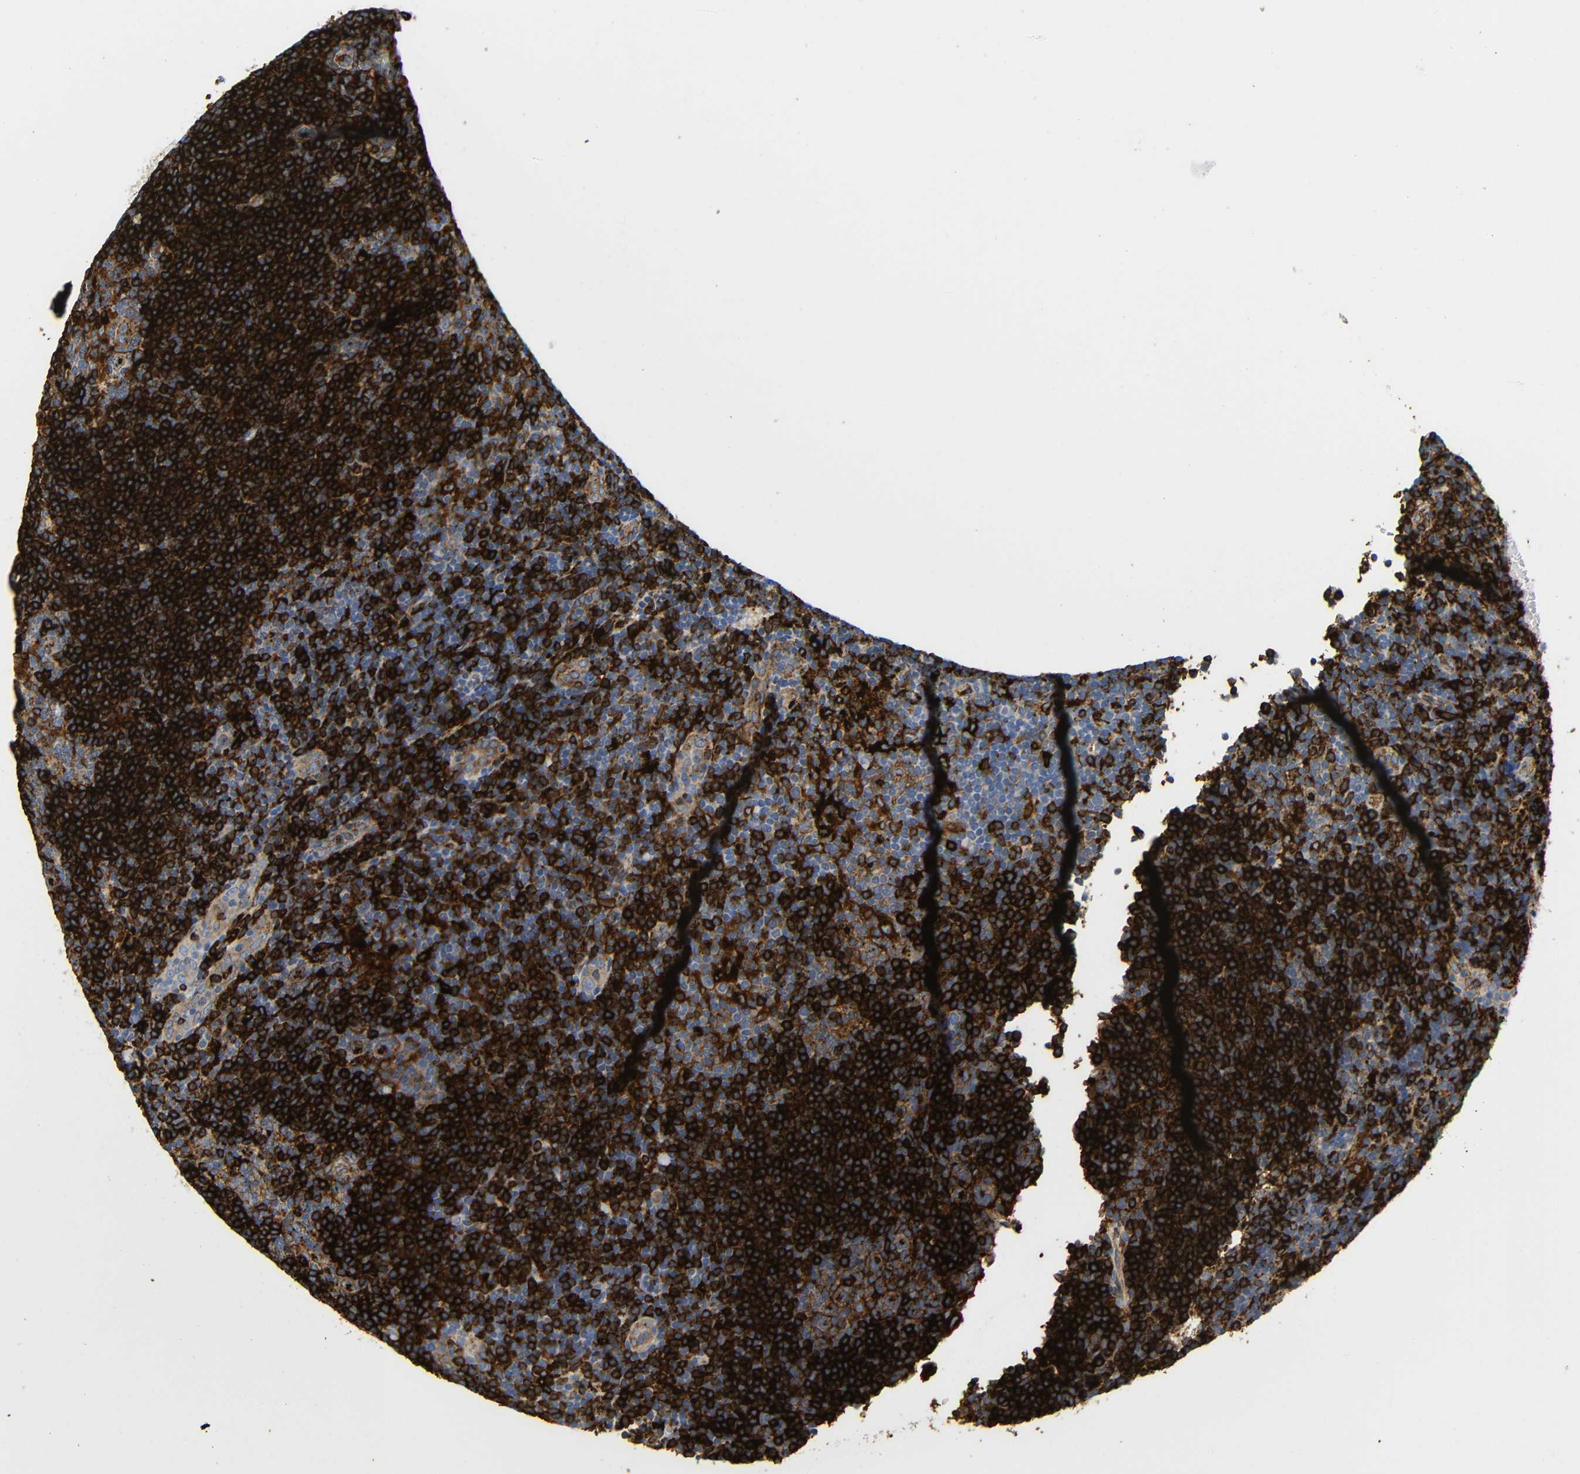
{"staining": {"intensity": "moderate", "quantity": ">75%", "location": "cytoplasmic/membranous"}, "tissue": "lymphoma", "cell_type": "Tumor cells", "image_type": "cancer", "snomed": [{"axis": "morphology", "description": "Hodgkin's disease, NOS"}, {"axis": "topography", "description": "Lymph node"}], "caption": "An image showing moderate cytoplasmic/membranous expression in about >75% of tumor cells in lymphoma, as visualized by brown immunohistochemical staining.", "gene": "HLA-DQB1", "patient": {"sex": "female", "age": 57}}